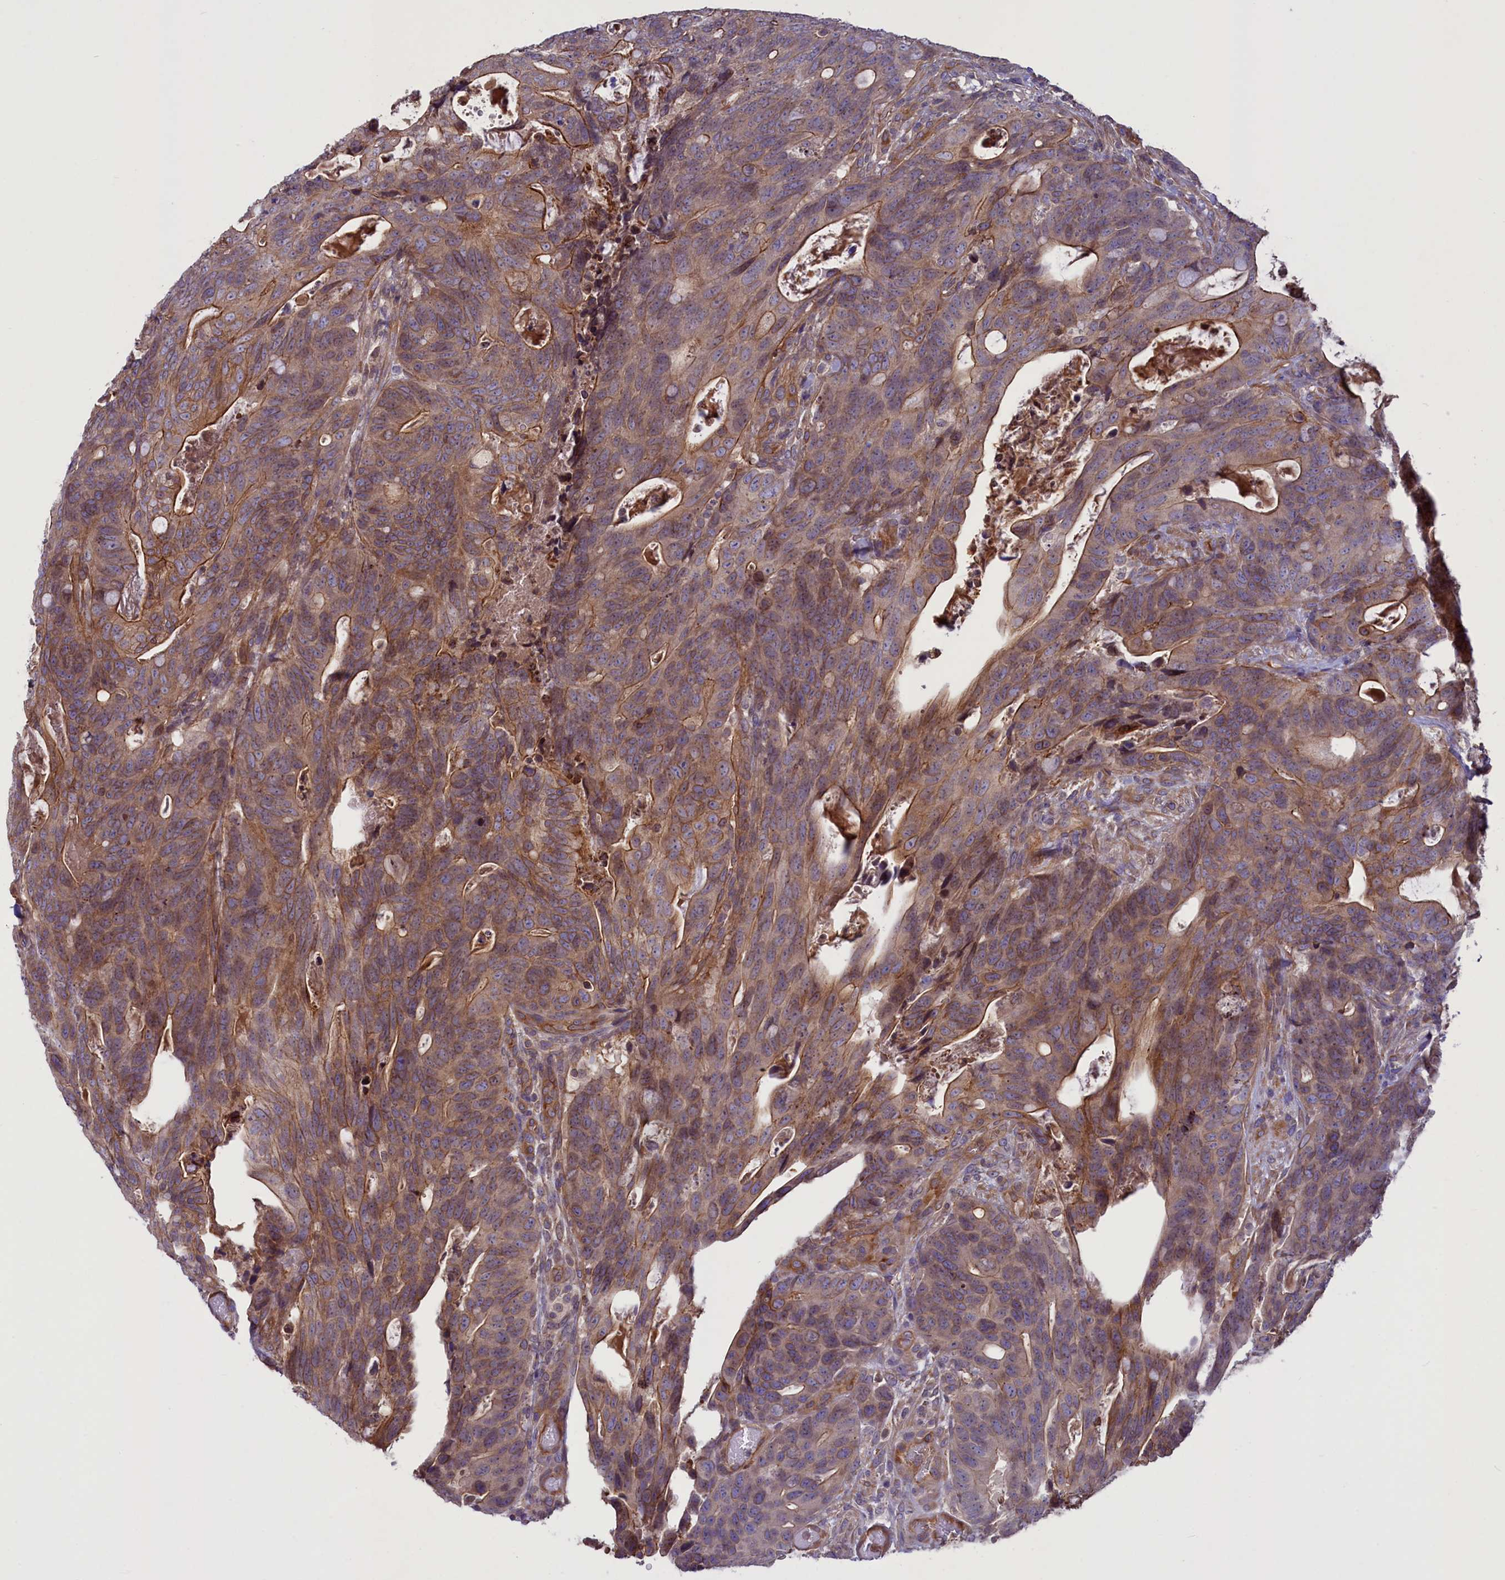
{"staining": {"intensity": "moderate", "quantity": ">75%", "location": "cytoplasmic/membranous"}, "tissue": "colorectal cancer", "cell_type": "Tumor cells", "image_type": "cancer", "snomed": [{"axis": "morphology", "description": "Adenocarcinoma, NOS"}, {"axis": "topography", "description": "Colon"}], "caption": "Immunohistochemical staining of colorectal cancer (adenocarcinoma) displays medium levels of moderate cytoplasmic/membranous protein expression in approximately >75% of tumor cells.", "gene": "CCDC125", "patient": {"sex": "female", "age": 82}}